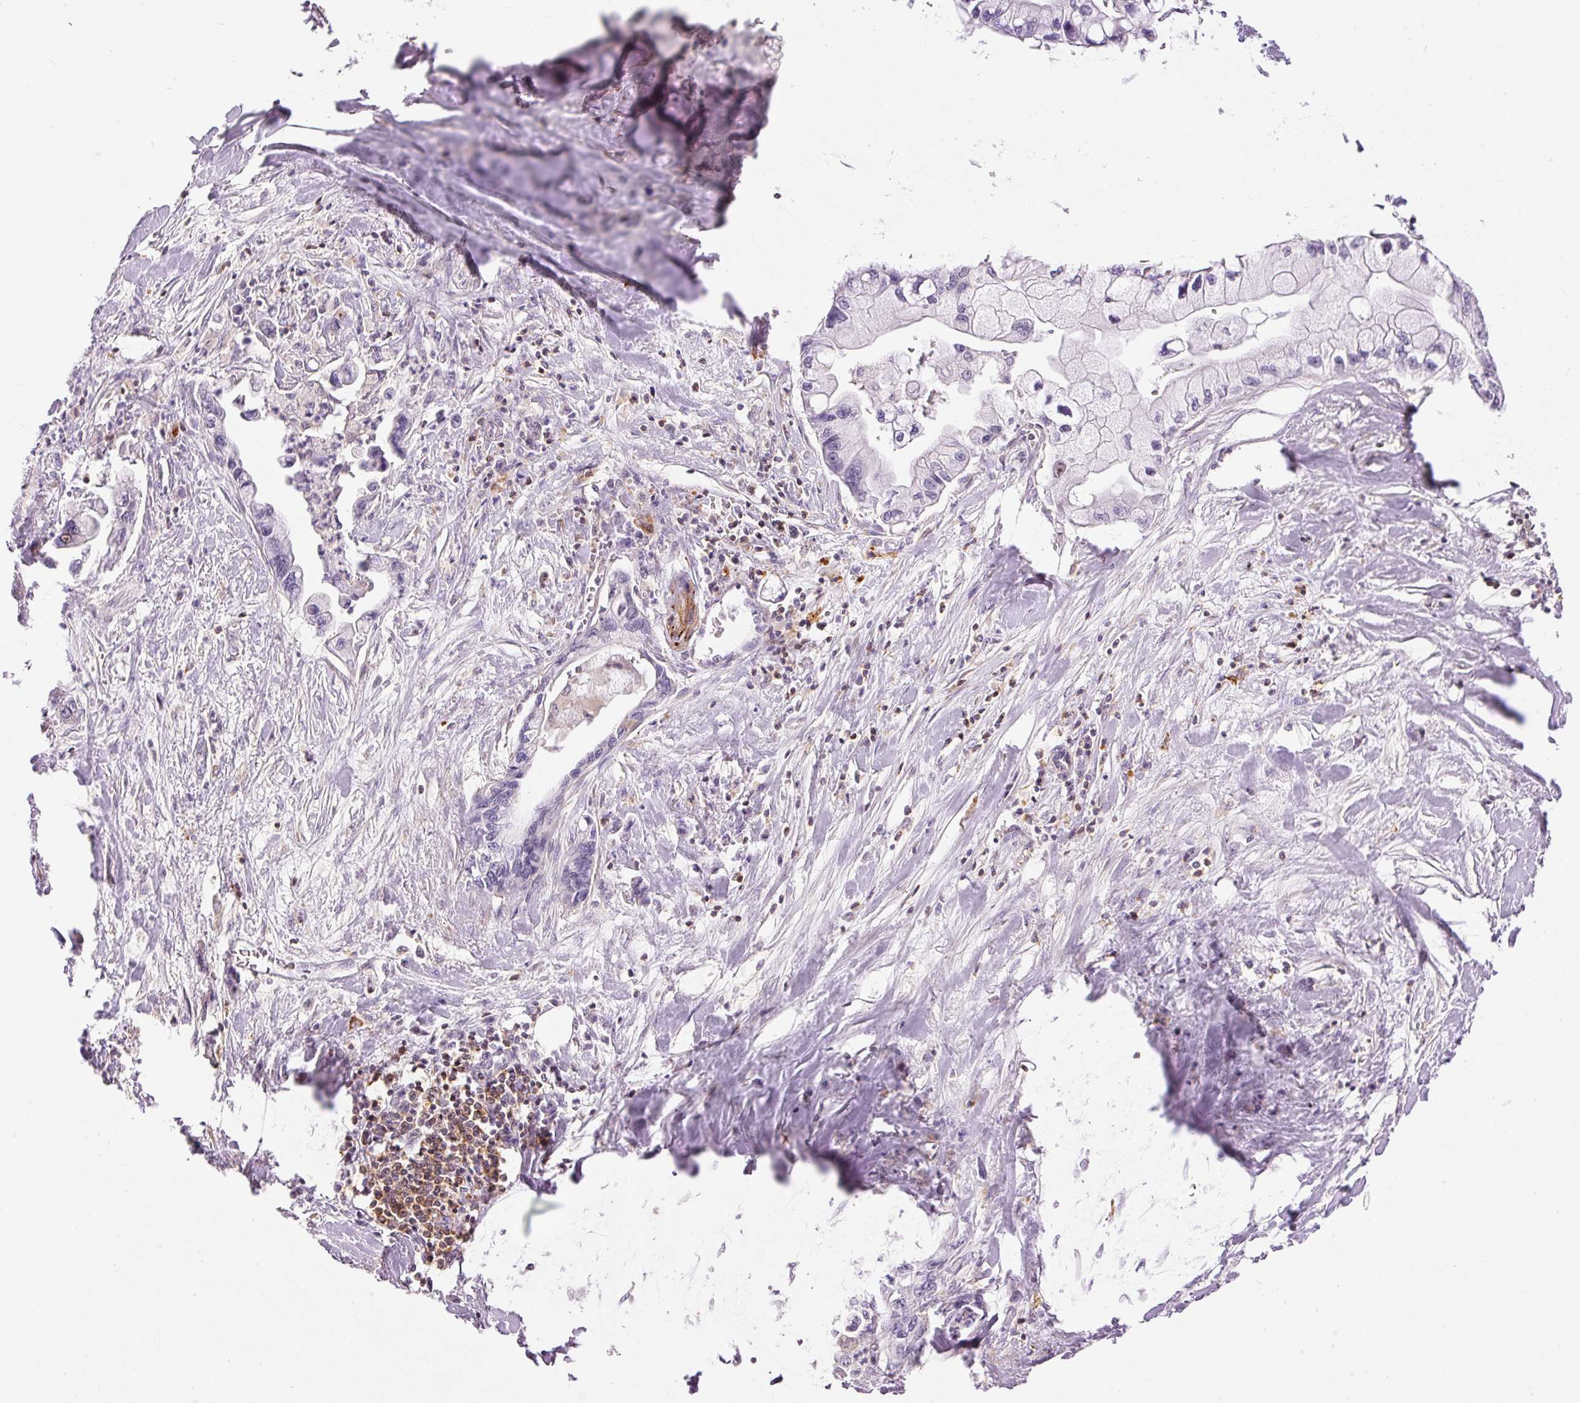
{"staining": {"intensity": "negative", "quantity": "none", "location": "none"}, "tissue": "pancreatic cancer", "cell_type": "Tumor cells", "image_type": "cancer", "snomed": [{"axis": "morphology", "description": "Adenocarcinoma, NOS"}, {"axis": "topography", "description": "Pancreas"}], "caption": "IHC of pancreatic cancer exhibits no staining in tumor cells.", "gene": "DOK6", "patient": {"sex": "male", "age": 61}}